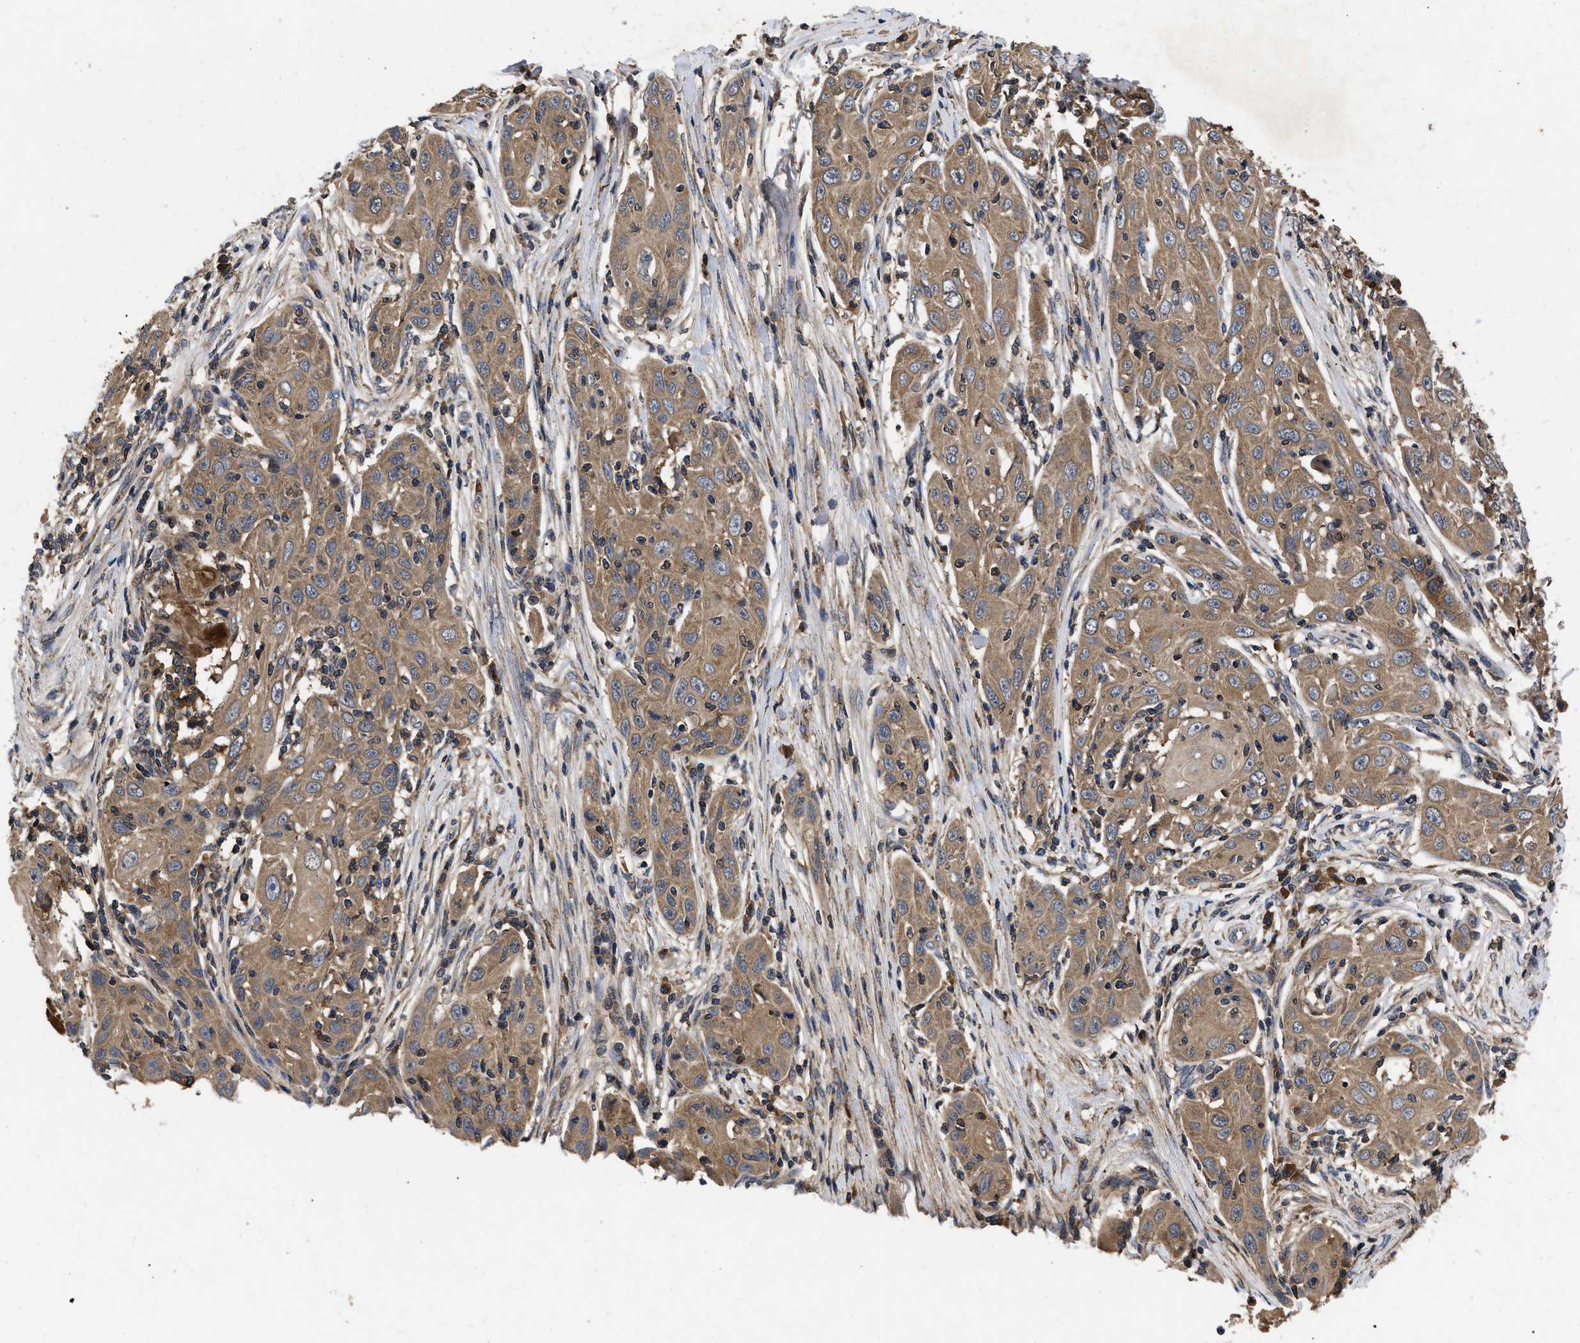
{"staining": {"intensity": "moderate", "quantity": ">75%", "location": "cytoplasmic/membranous"}, "tissue": "skin cancer", "cell_type": "Tumor cells", "image_type": "cancer", "snomed": [{"axis": "morphology", "description": "Squamous cell carcinoma, NOS"}, {"axis": "topography", "description": "Skin"}], "caption": "Protein expression analysis of skin cancer reveals moderate cytoplasmic/membranous staining in about >75% of tumor cells.", "gene": "LRRC3", "patient": {"sex": "female", "age": 88}}